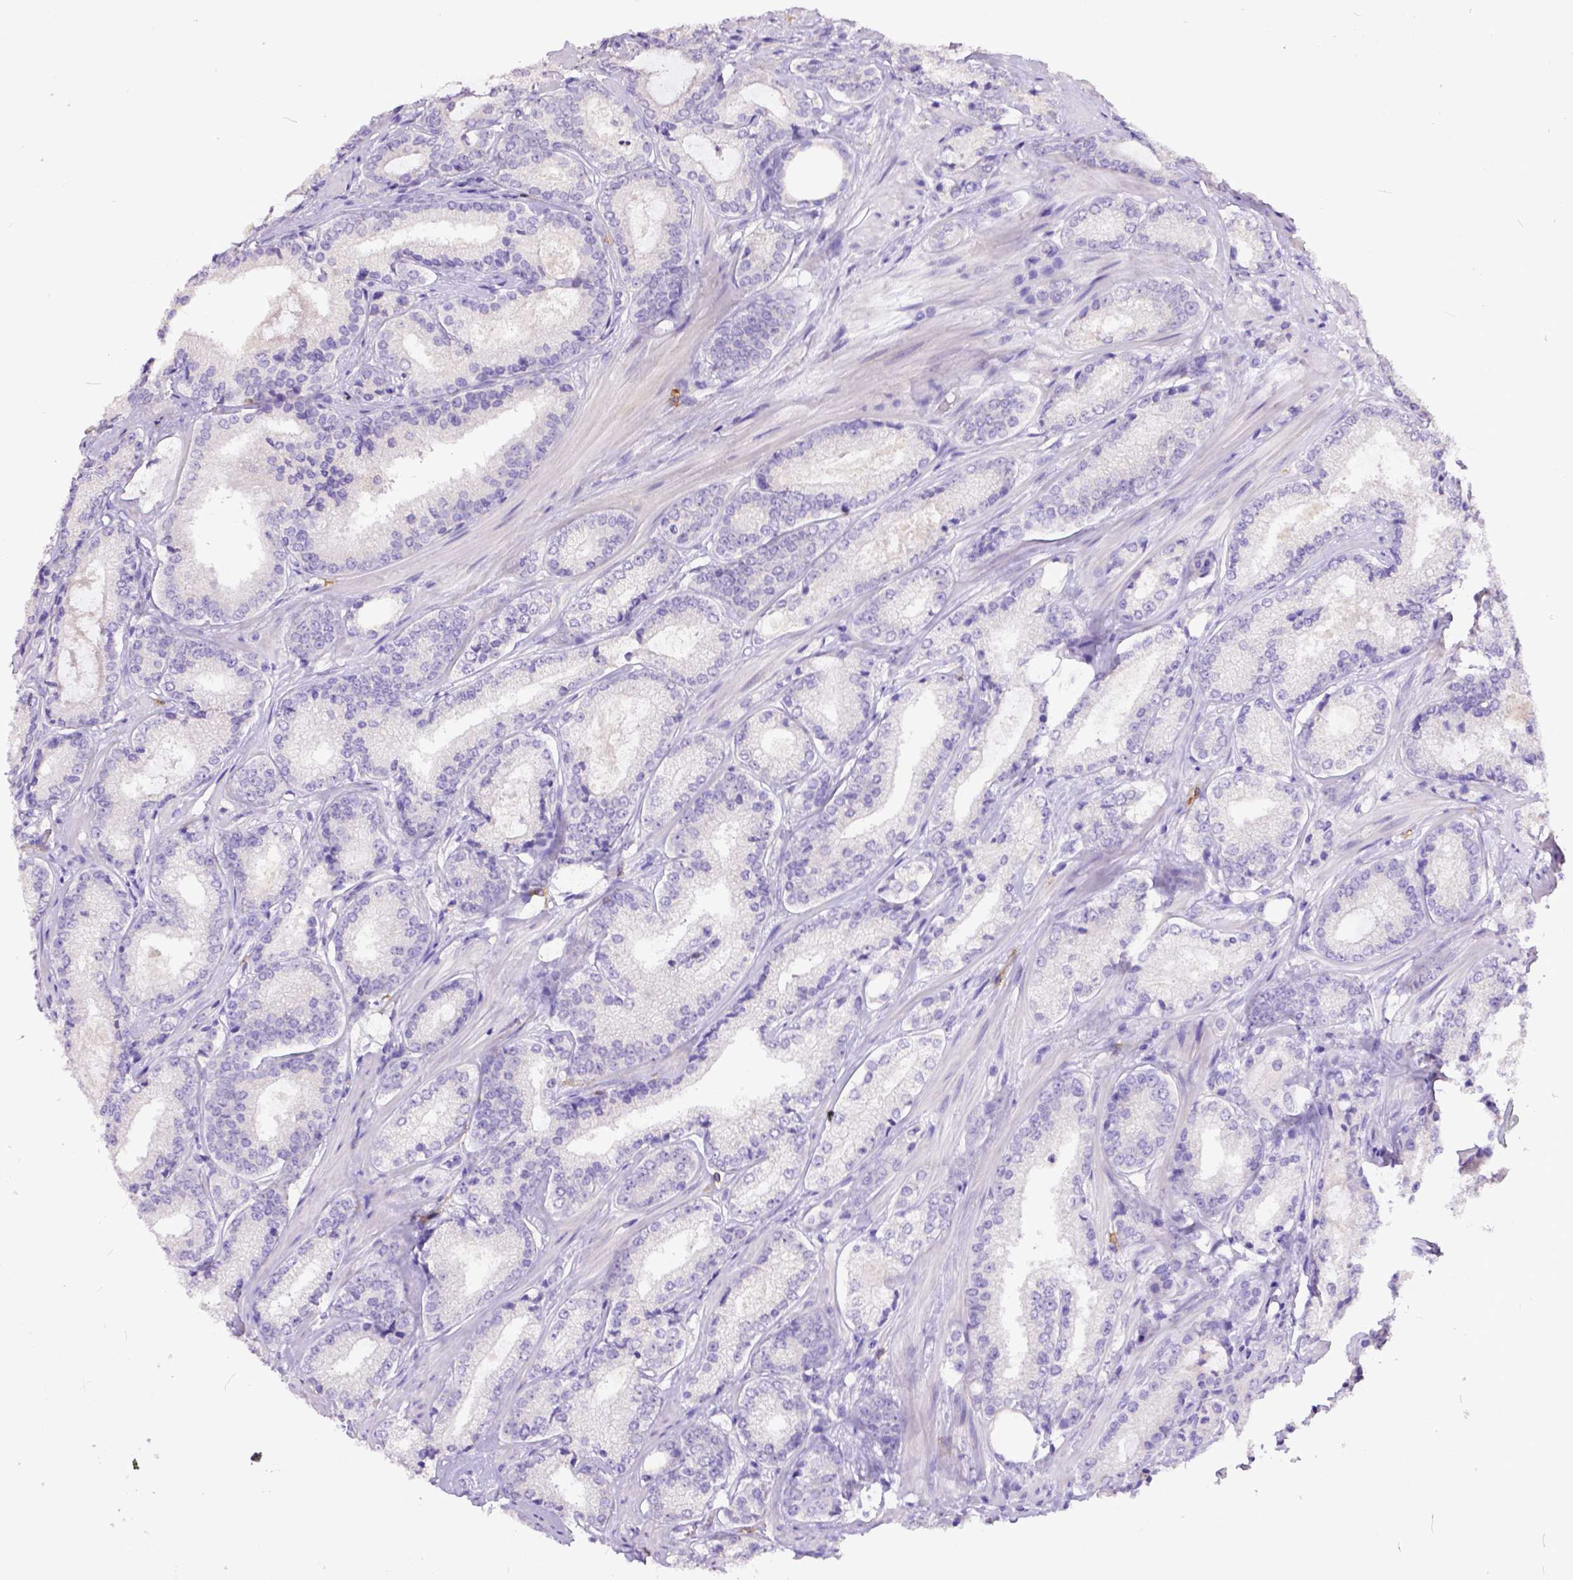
{"staining": {"intensity": "negative", "quantity": "none", "location": "none"}, "tissue": "prostate cancer", "cell_type": "Tumor cells", "image_type": "cancer", "snomed": [{"axis": "morphology", "description": "Adenocarcinoma, Low grade"}, {"axis": "topography", "description": "Prostate"}], "caption": "Prostate adenocarcinoma (low-grade) was stained to show a protein in brown. There is no significant positivity in tumor cells.", "gene": "KIT", "patient": {"sex": "male", "age": 56}}